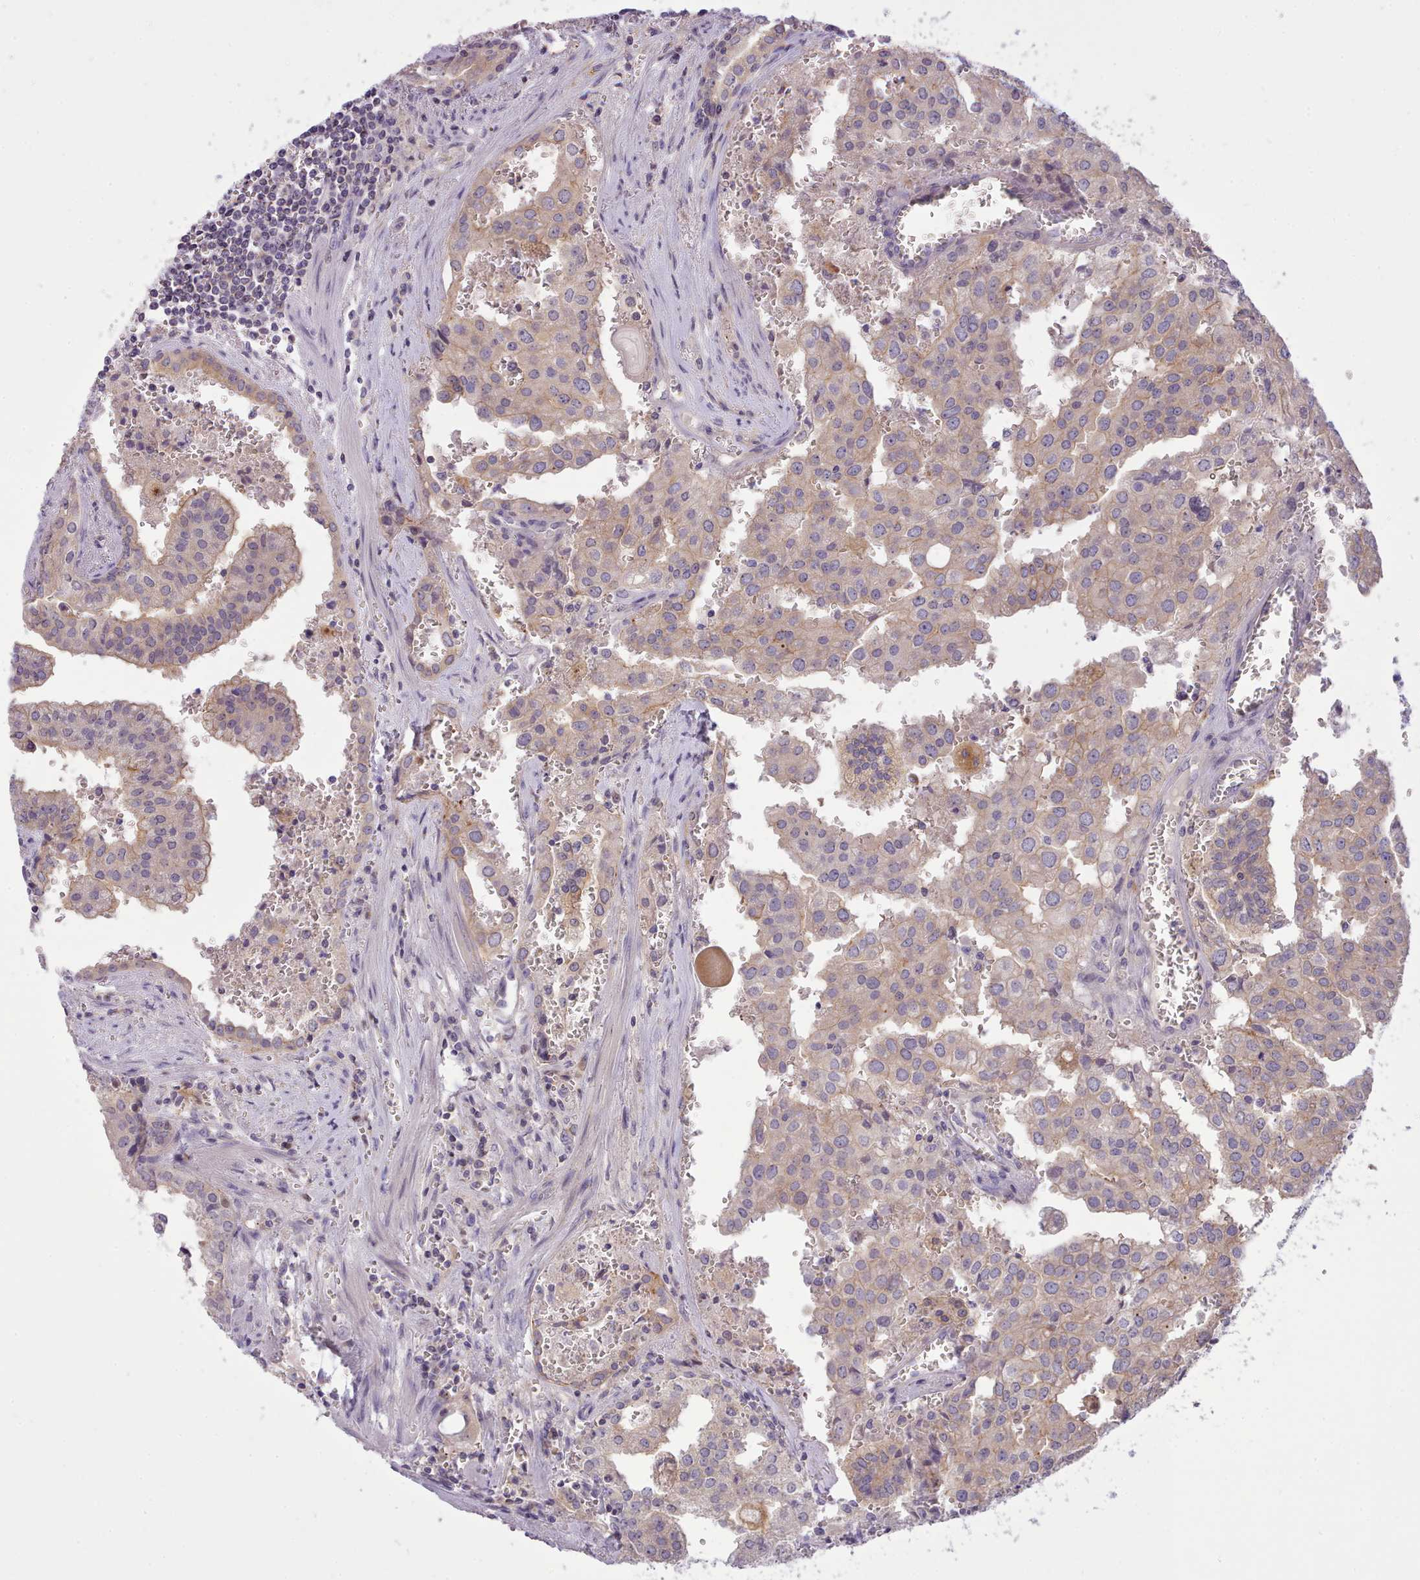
{"staining": {"intensity": "weak", "quantity": "<25%", "location": "cytoplasmic/membranous"}, "tissue": "prostate cancer", "cell_type": "Tumor cells", "image_type": "cancer", "snomed": [{"axis": "morphology", "description": "Adenocarcinoma, High grade"}, {"axis": "topography", "description": "Prostate"}], "caption": "This is a image of immunohistochemistry staining of adenocarcinoma (high-grade) (prostate), which shows no positivity in tumor cells. The staining is performed using DAB (3,3'-diaminobenzidine) brown chromogen with nuclei counter-stained in using hematoxylin.", "gene": "CYP2A13", "patient": {"sex": "male", "age": 68}}